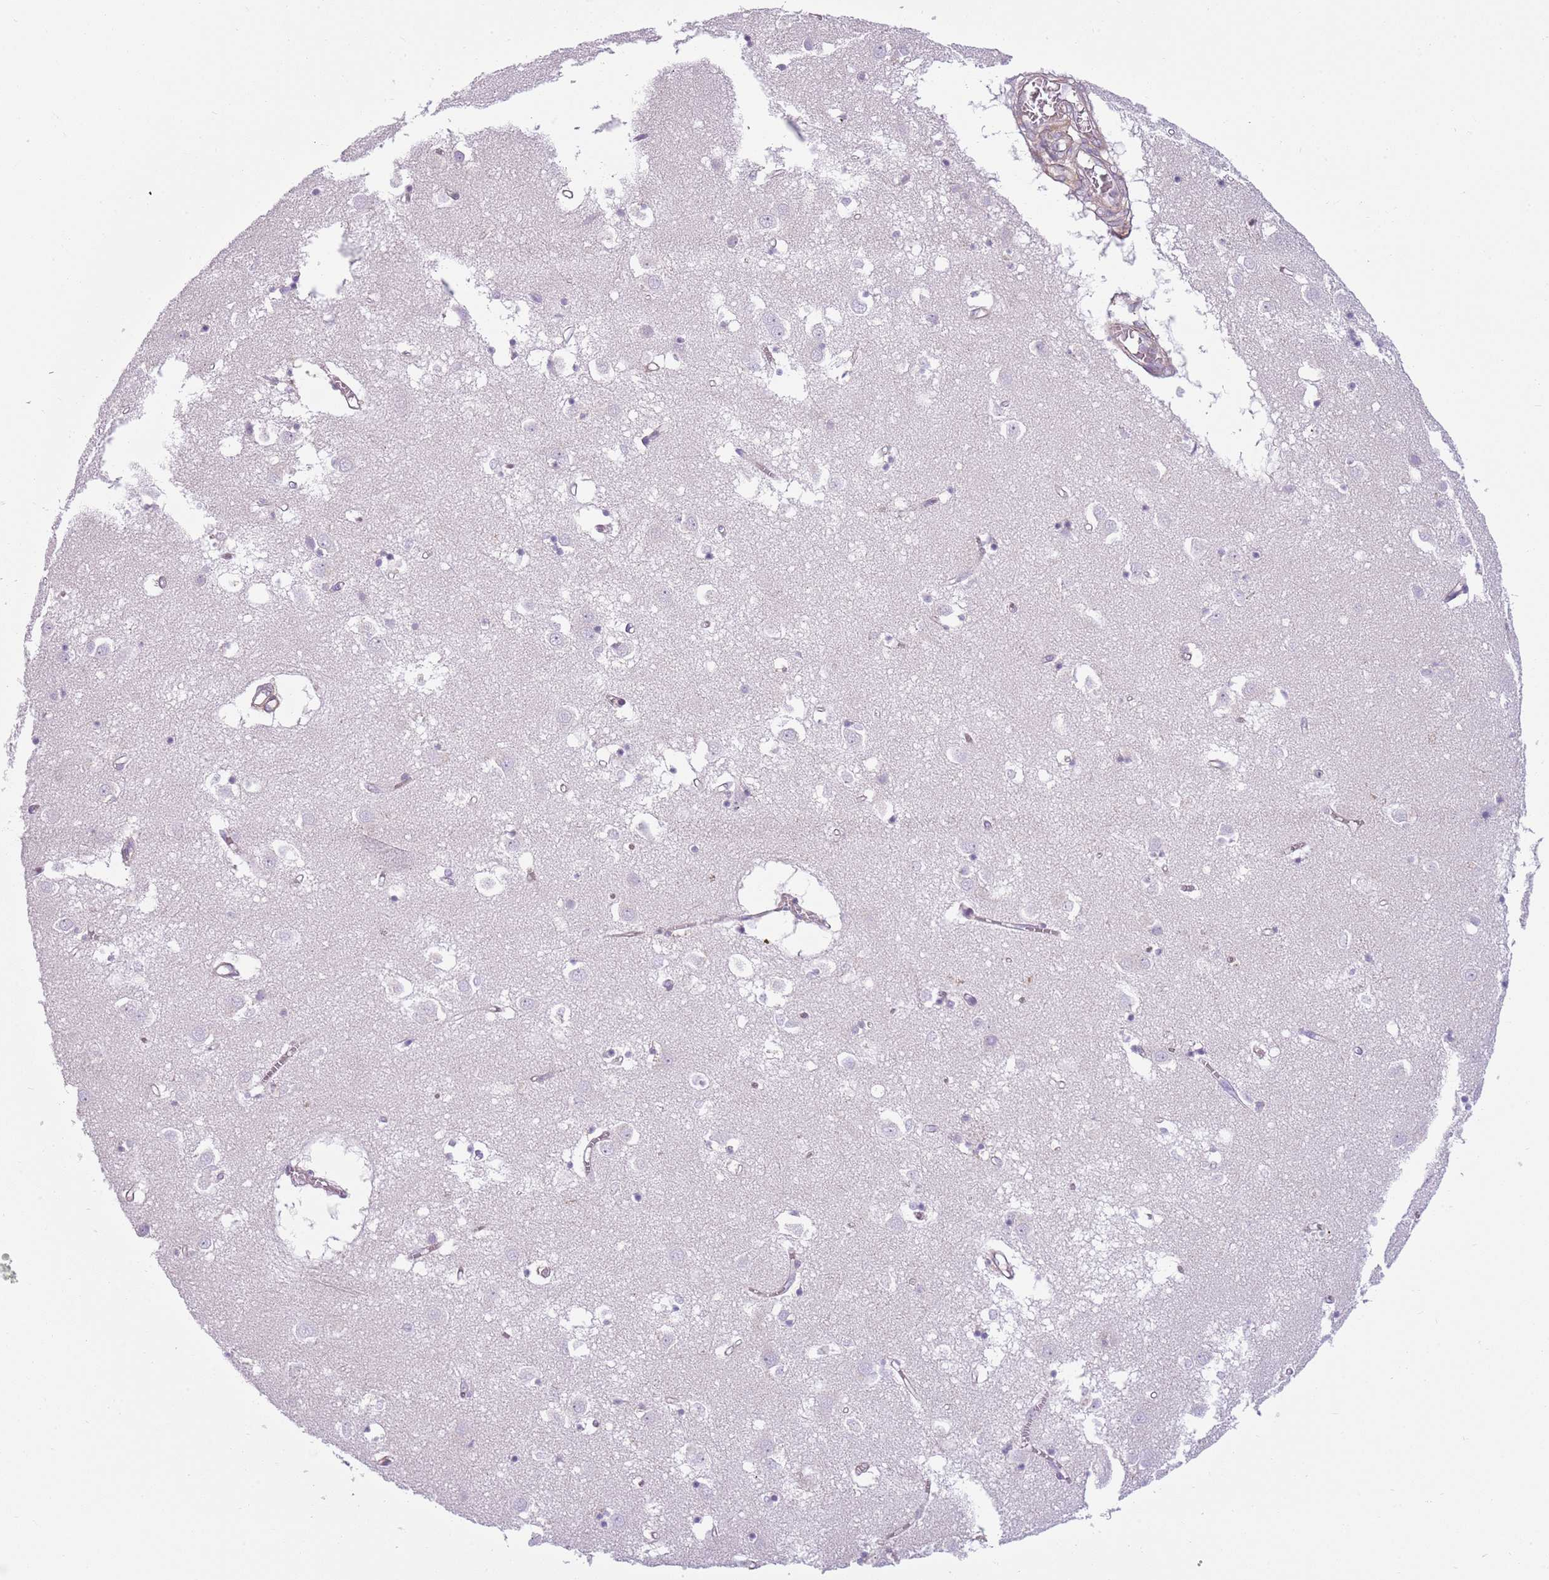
{"staining": {"intensity": "weak", "quantity": "<25%", "location": "cytoplasmic/membranous"}, "tissue": "caudate", "cell_type": "Glial cells", "image_type": "normal", "snomed": [{"axis": "morphology", "description": "Normal tissue, NOS"}, {"axis": "topography", "description": "Lateral ventricle wall"}], "caption": "A micrograph of caudate stained for a protein displays no brown staining in glial cells. Brightfield microscopy of IHC stained with DAB (brown) and hematoxylin (blue), captured at high magnification.", "gene": "SNX1", "patient": {"sex": "male", "age": 70}}